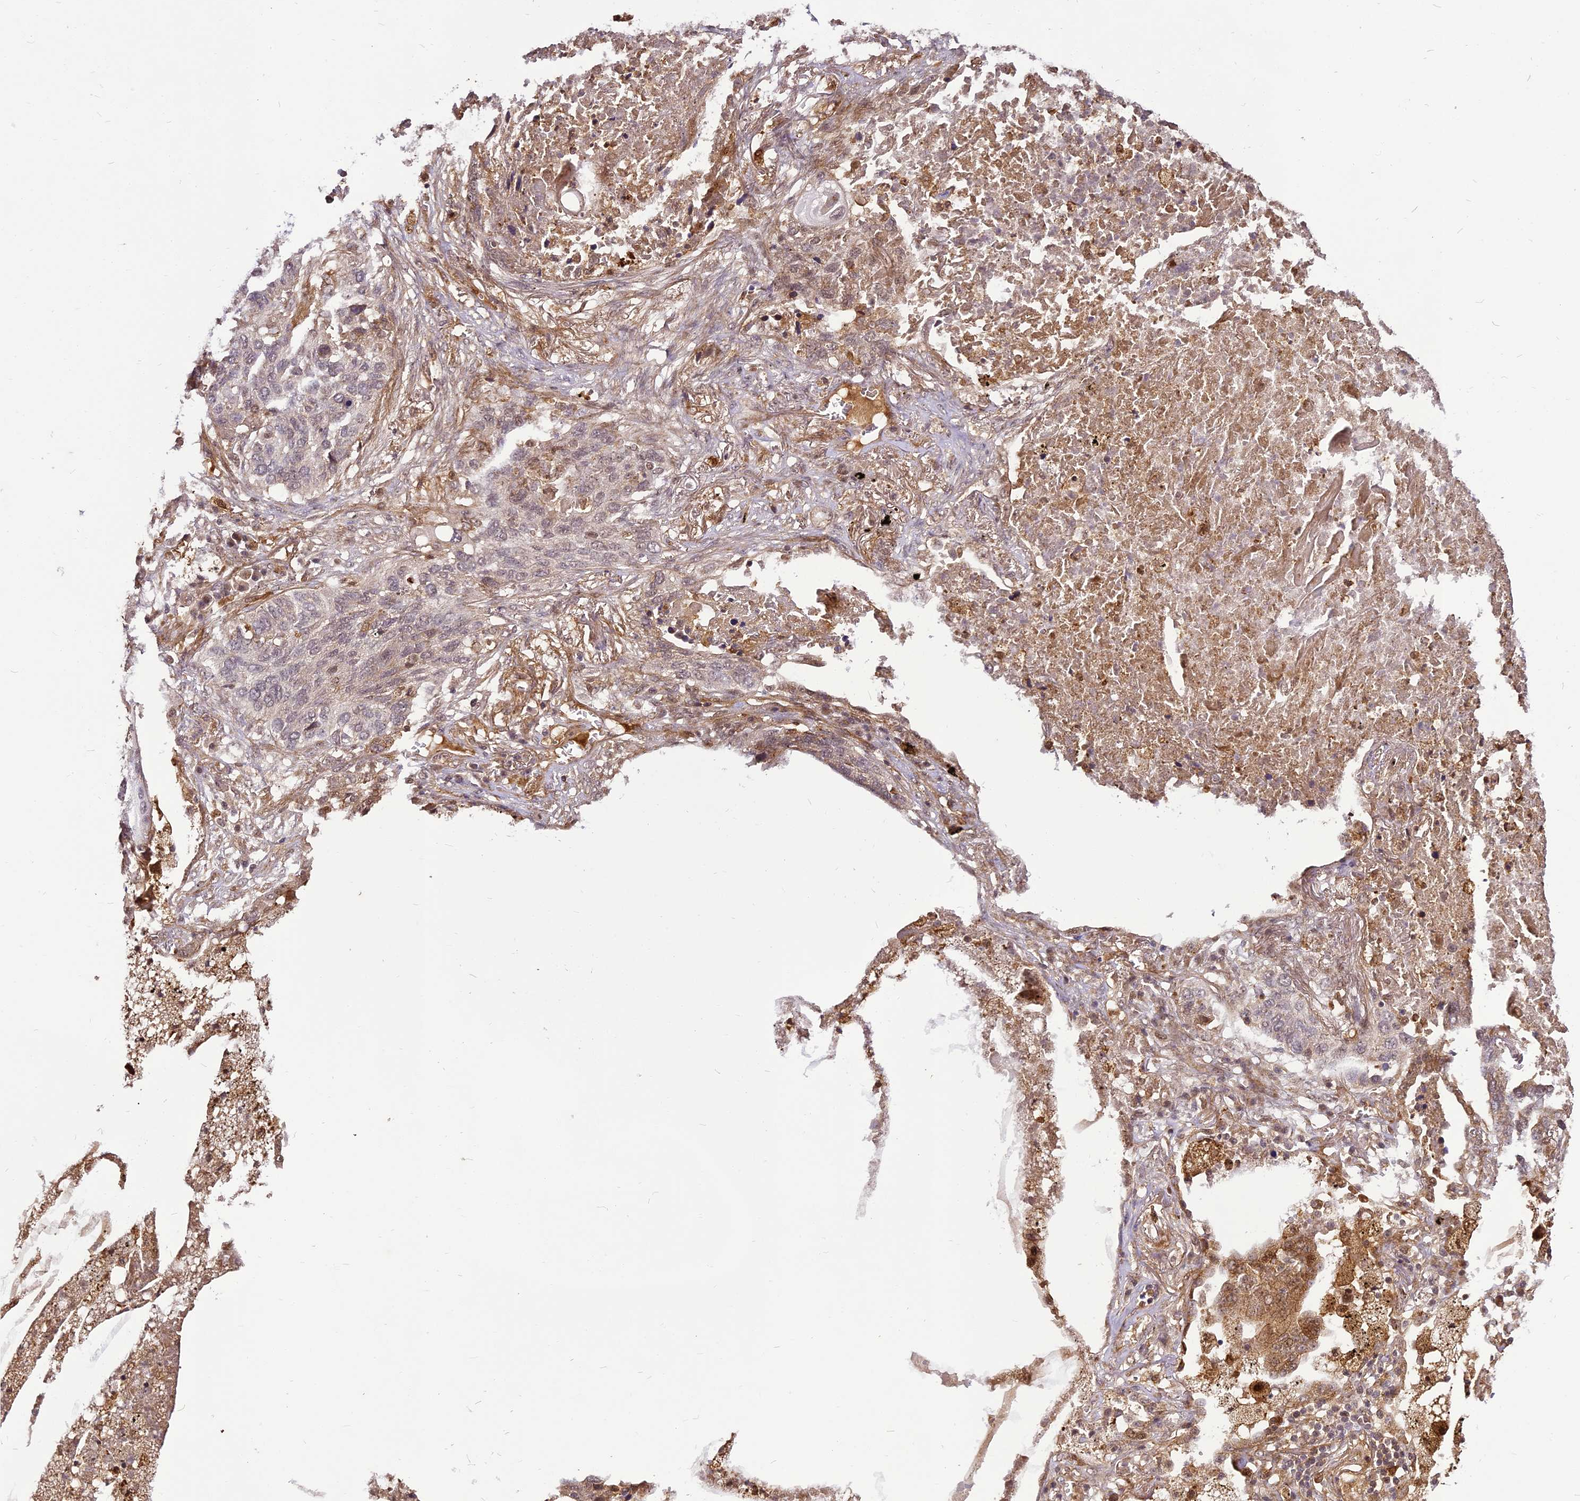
{"staining": {"intensity": "weak", "quantity": "<25%", "location": "cytoplasmic/membranous,nuclear"}, "tissue": "lung cancer", "cell_type": "Tumor cells", "image_type": "cancer", "snomed": [{"axis": "morphology", "description": "Squamous cell carcinoma, NOS"}, {"axis": "topography", "description": "Lung"}], "caption": "Tumor cells show no significant positivity in lung cancer (squamous cell carcinoma).", "gene": "BCDIN3D", "patient": {"sex": "female", "age": 63}}